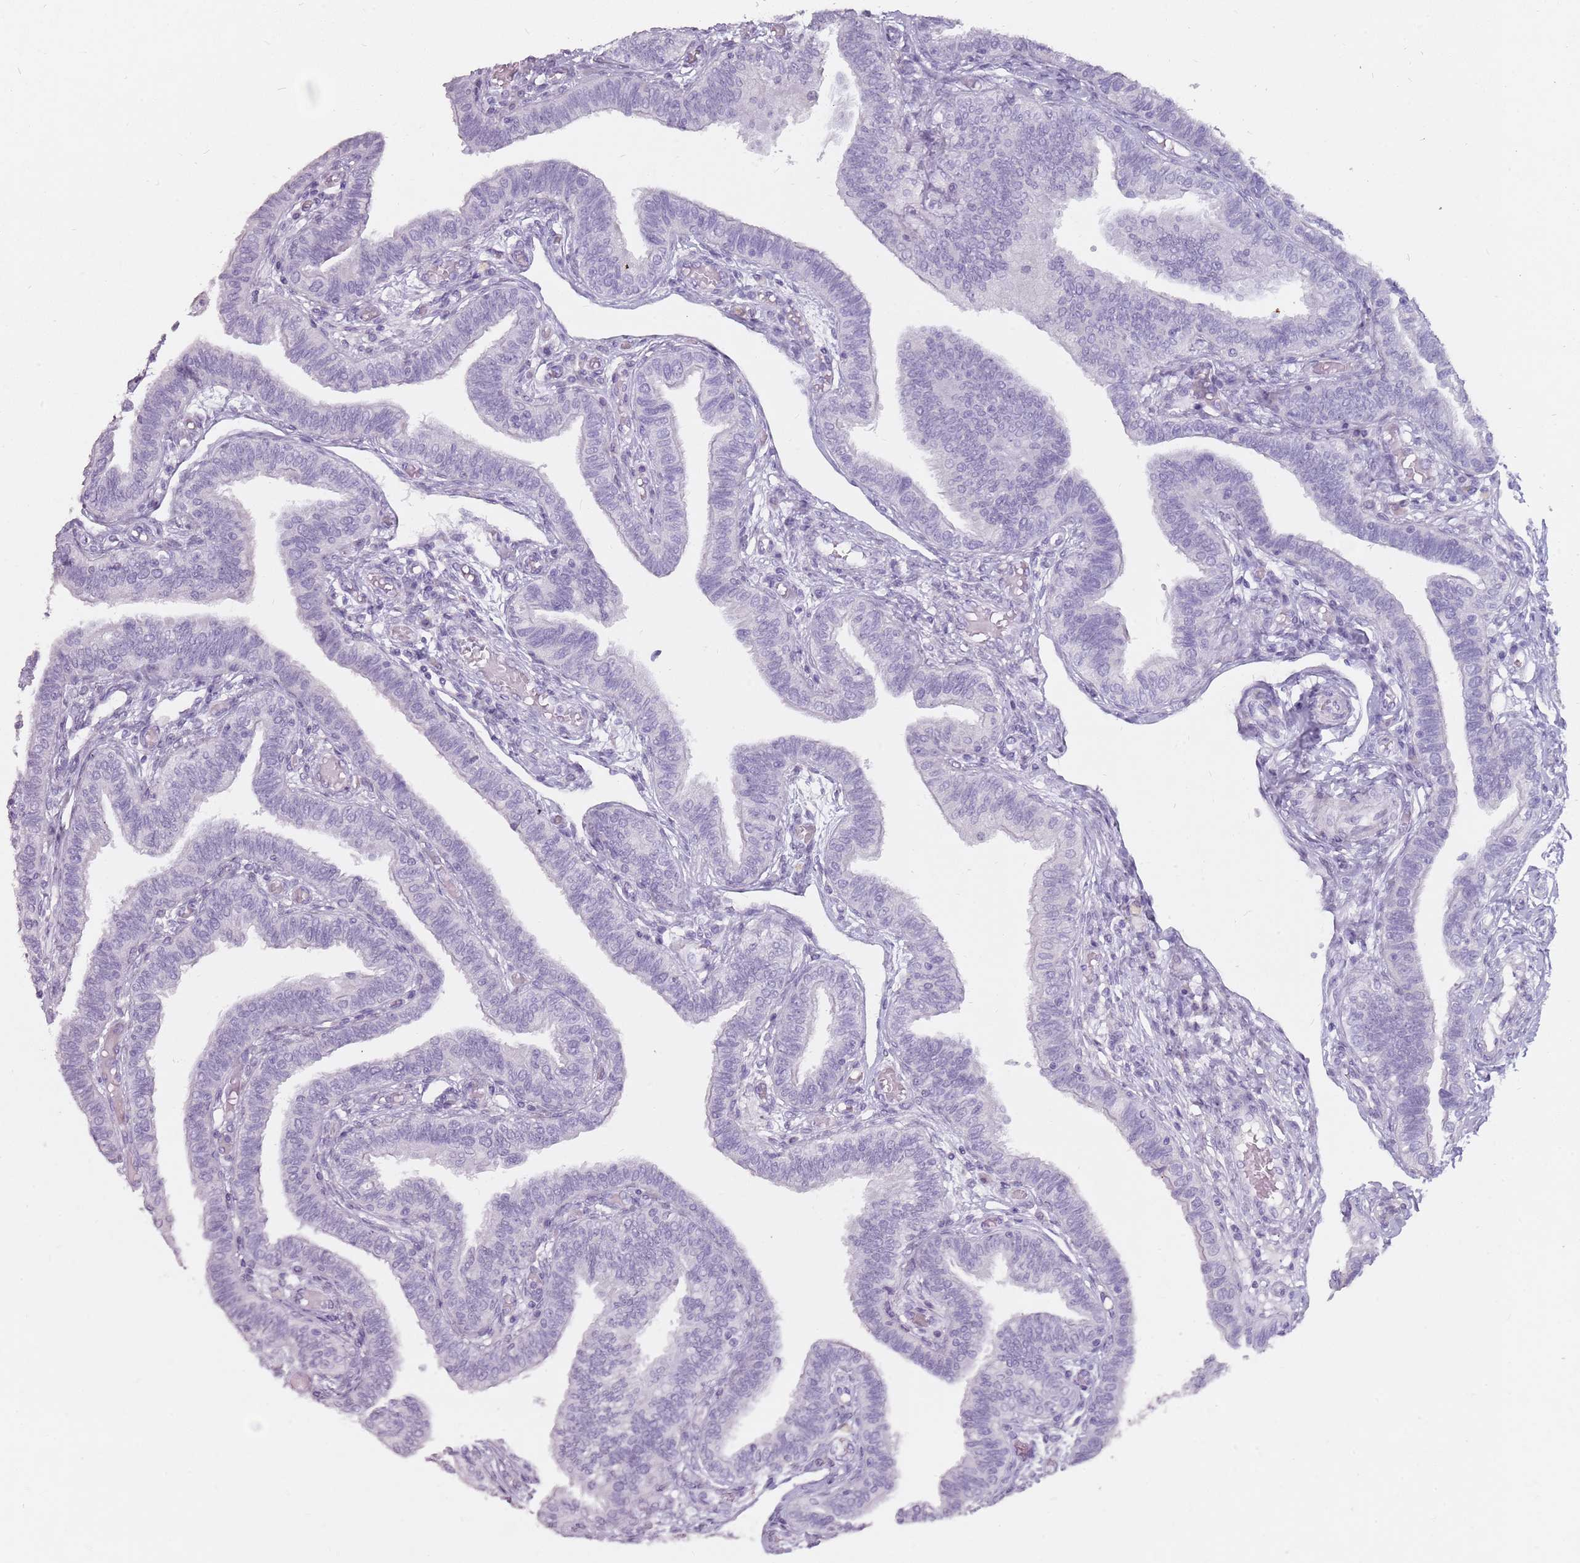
{"staining": {"intensity": "negative", "quantity": "none", "location": "none"}, "tissue": "fallopian tube", "cell_type": "Glandular cells", "image_type": "normal", "snomed": [{"axis": "morphology", "description": "Normal tissue, NOS"}, {"axis": "topography", "description": "Fallopian tube"}], "caption": "IHC of normal human fallopian tube reveals no staining in glandular cells.", "gene": "DDX4", "patient": {"sex": "female", "age": 39}}